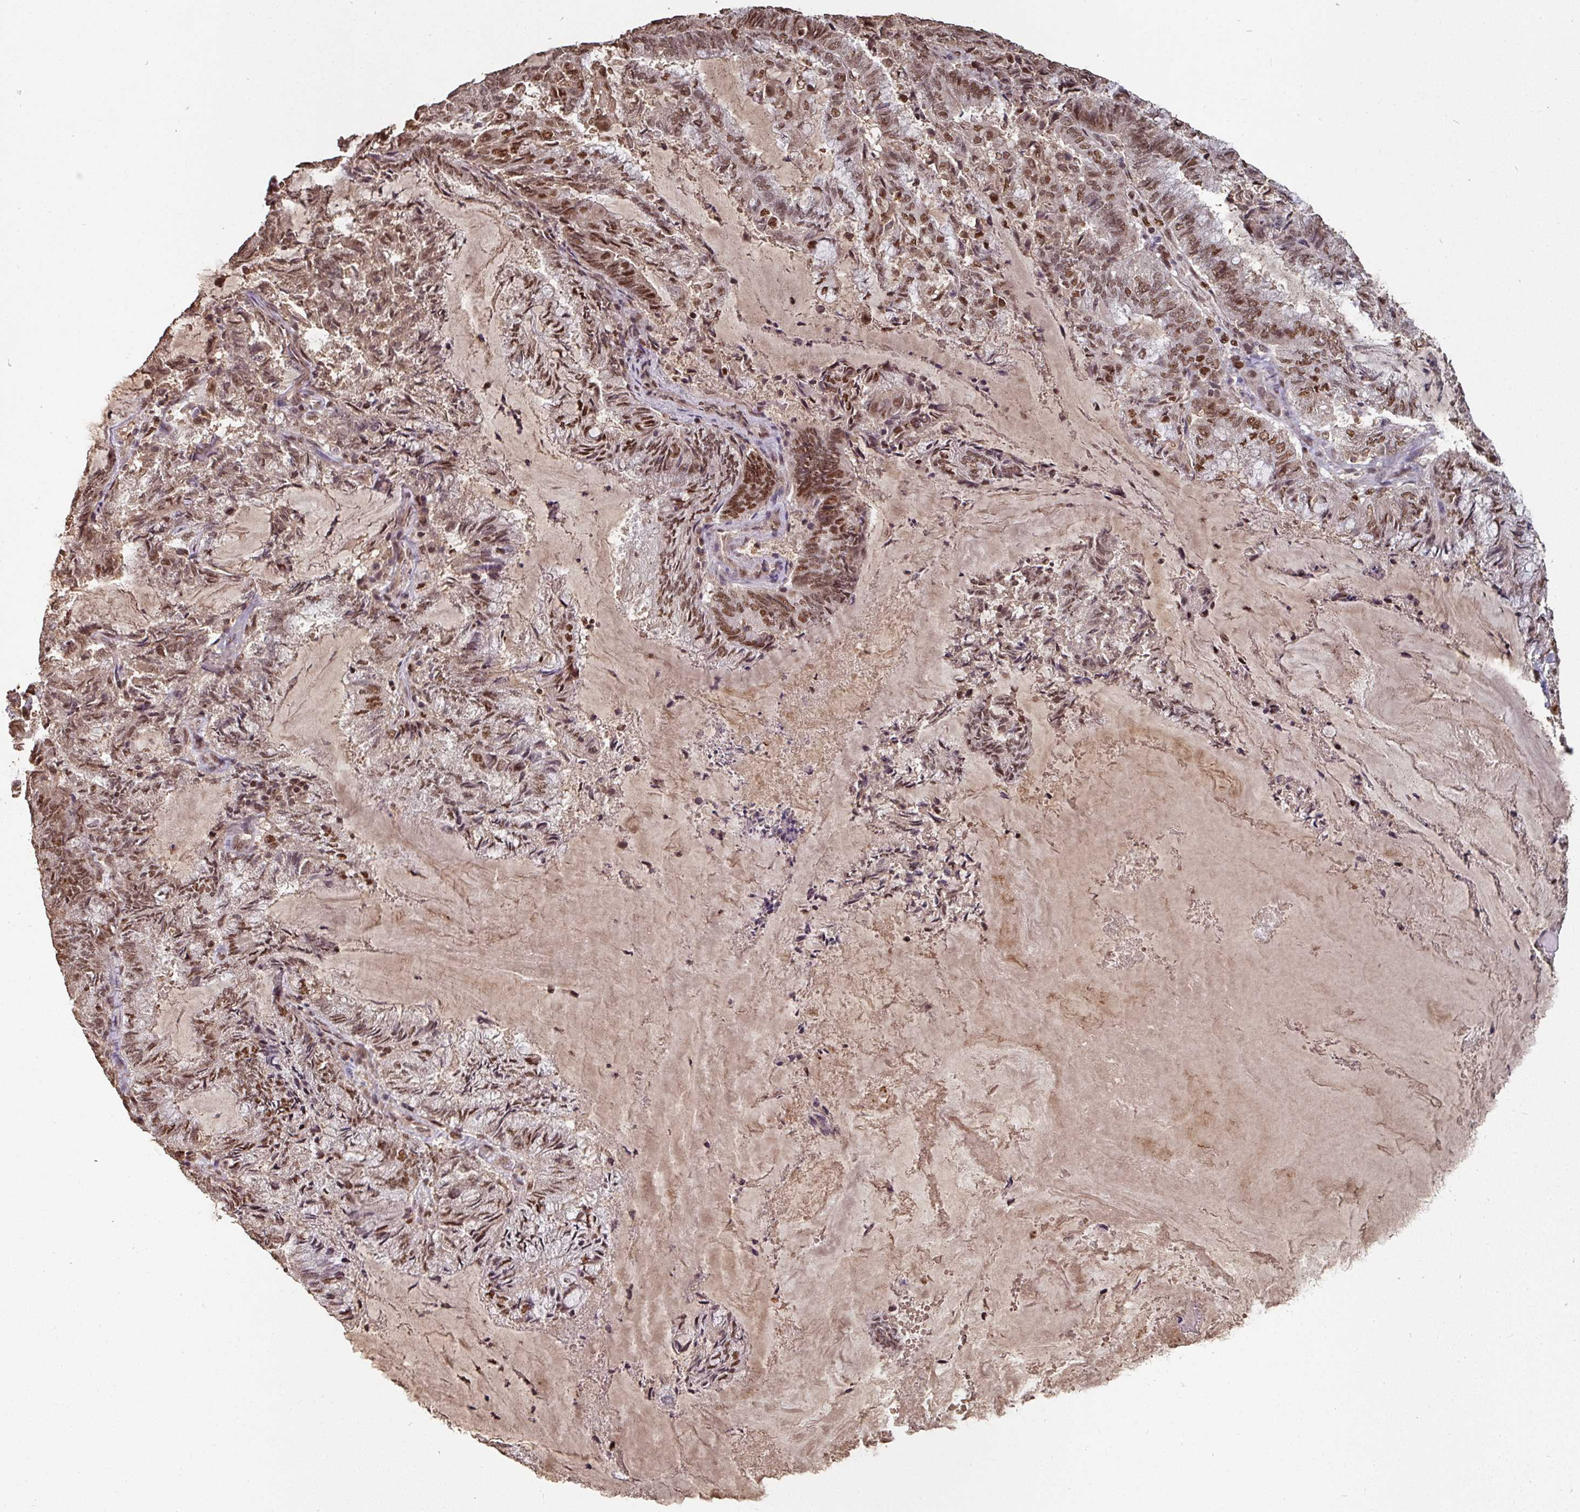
{"staining": {"intensity": "moderate", "quantity": ">75%", "location": "nuclear"}, "tissue": "endometrial cancer", "cell_type": "Tumor cells", "image_type": "cancer", "snomed": [{"axis": "morphology", "description": "Adenocarcinoma, NOS"}, {"axis": "topography", "description": "Endometrium"}], "caption": "Protein expression analysis of endometrial adenocarcinoma reveals moderate nuclear positivity in approximately >75% of tumor cells. The staining was performed using DAB, with brown indicating positive protein expression. Nuclei are stained blue with hematoxylin.", "gene": "POLD1", "patient": {"sex": "female", "age": 80}}